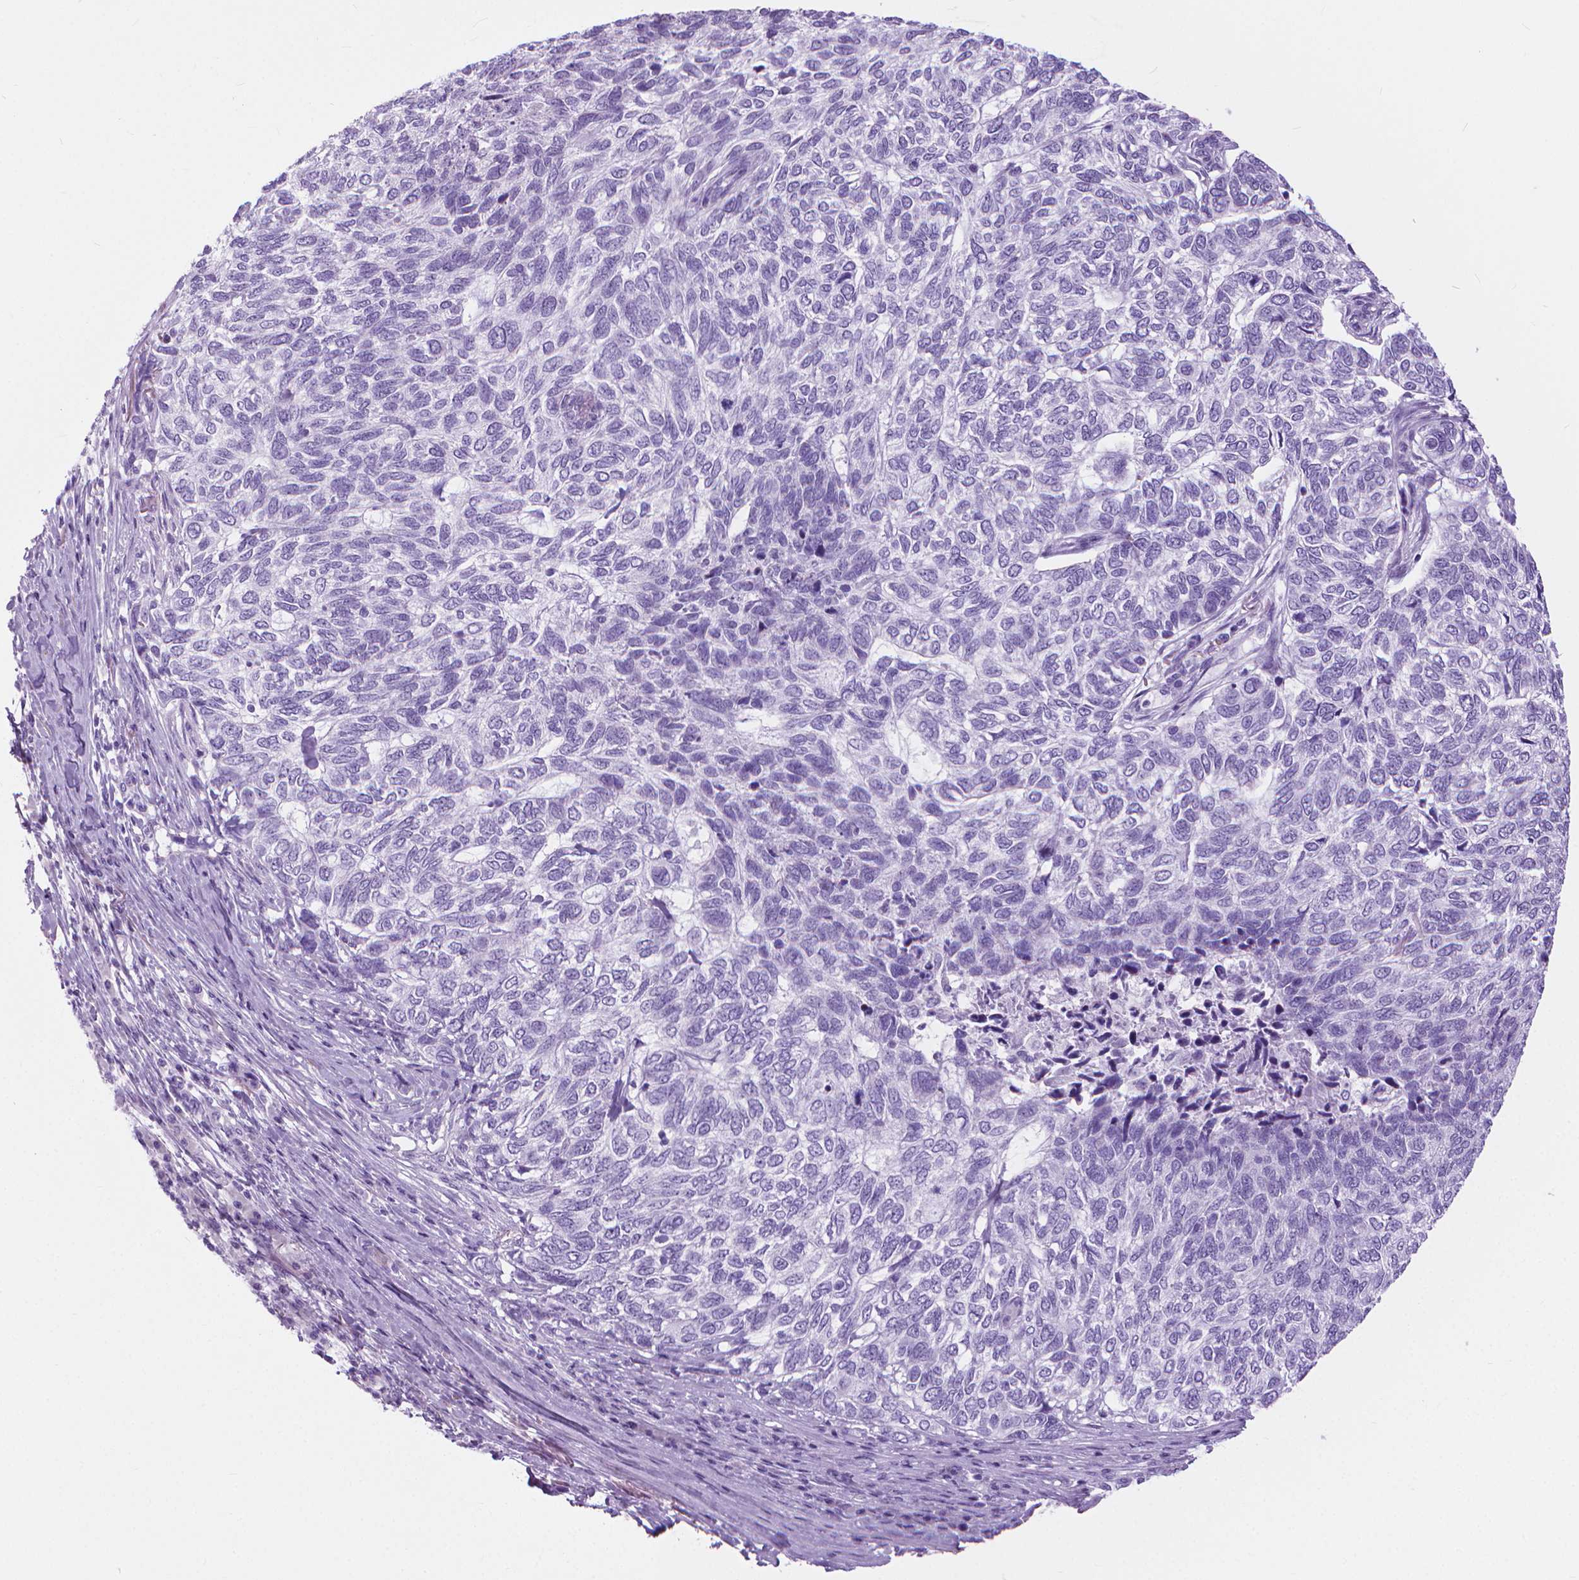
{"staining": {"intensity": "negative", "quantity": "none", "location": "none"}, "tissue": "skin cancer", "cell_type": "Tumor cells", "image_type": "cancer", "snomed": [{"axis": "morphology", "description": "Basal cell carcinoma"}, {"axis": "topography", "description": "Skin"}], "caption": "This micrograph is of basal cell carcinoma (skin) stained with immunohistochemistry to label a protein in brown with the nuclei are counter-stained blue. There is no staining in tumor cells.", "gene": "HTR2B", "patient": {"sex": "female", "age": 65}}